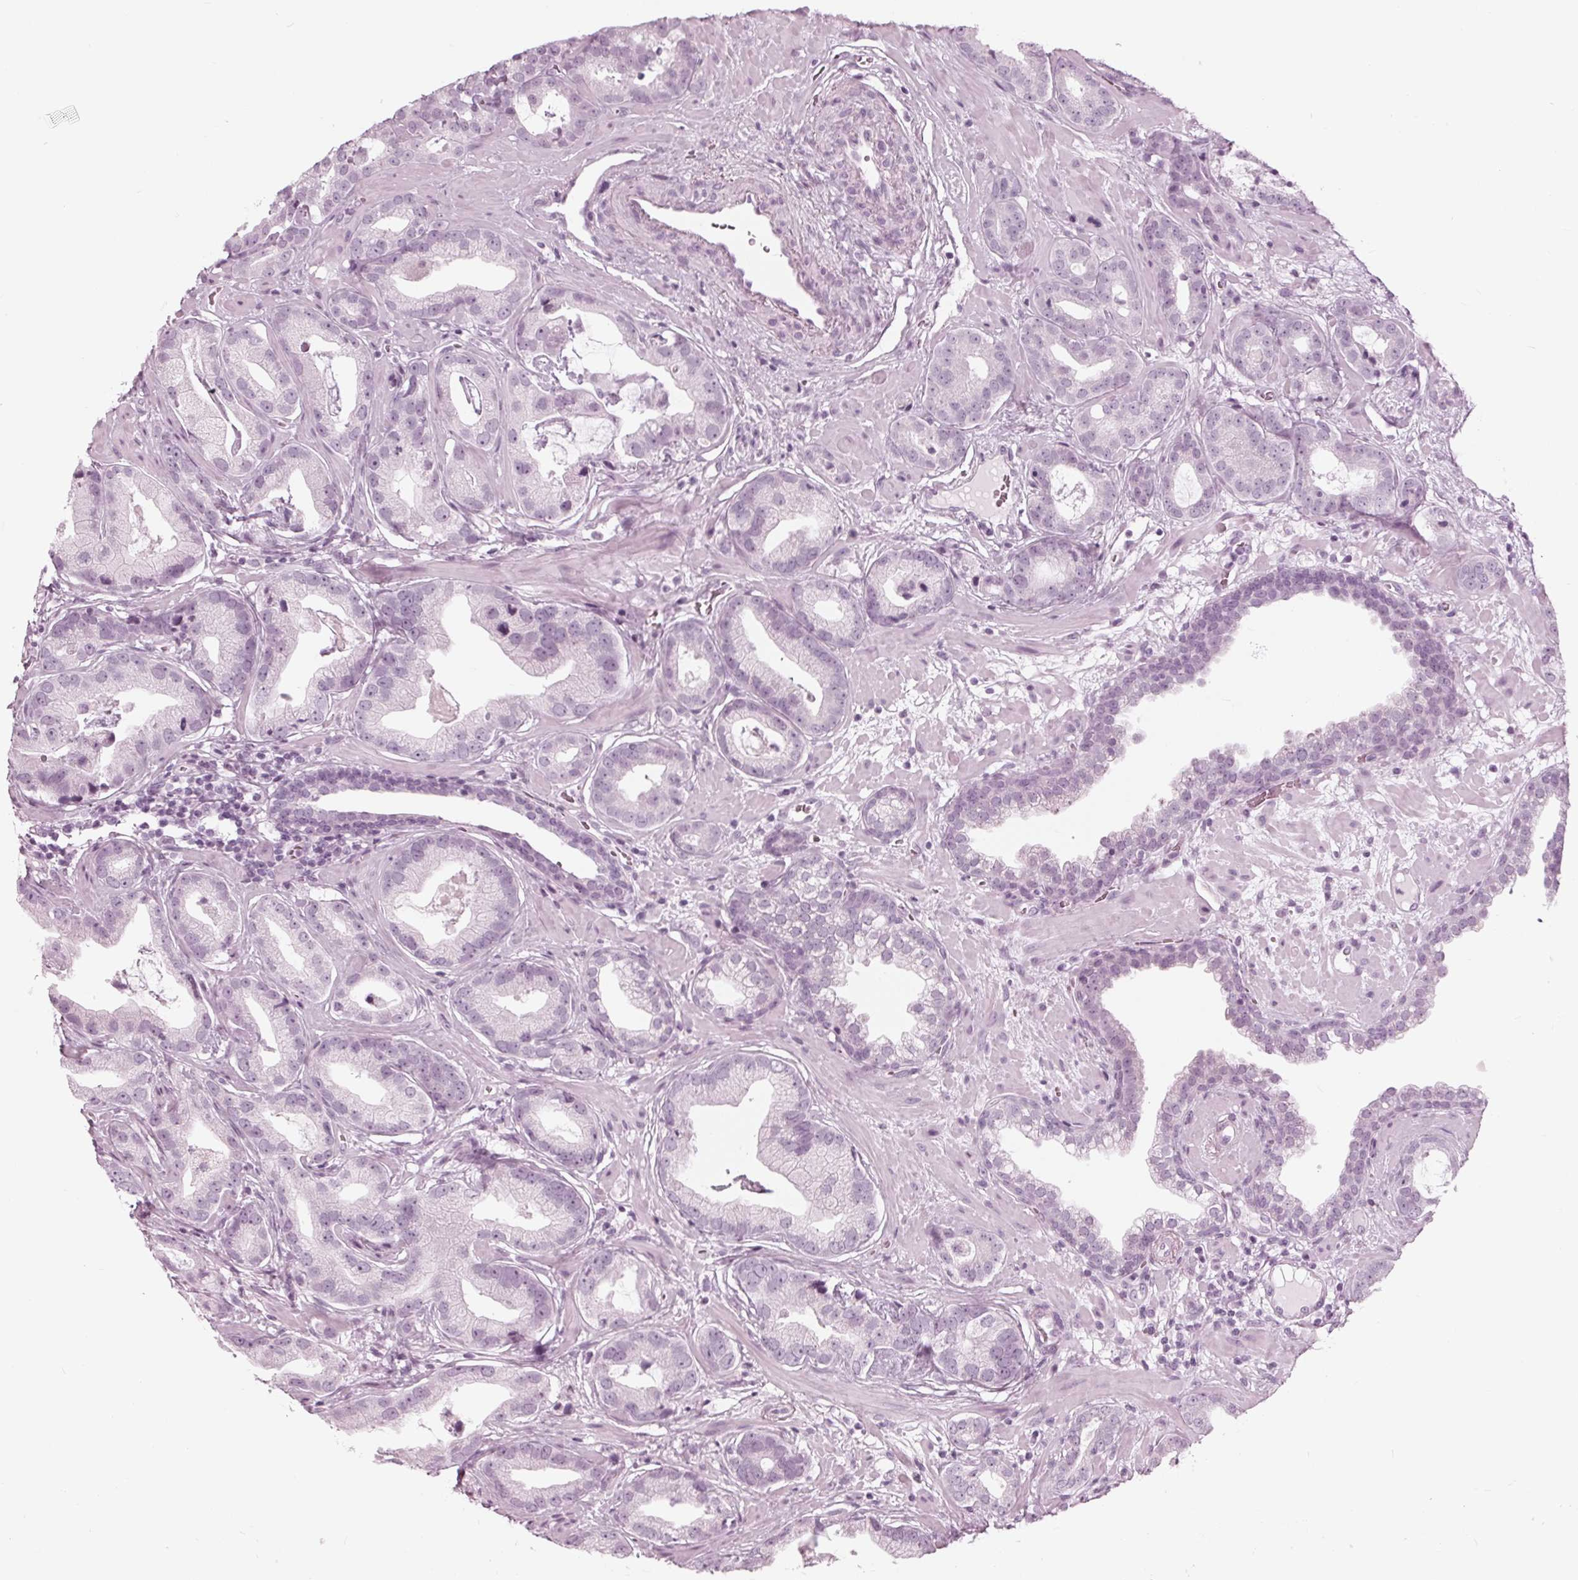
{"staining": {"intensity": "negative", "quantity": "none", "location": "none"}, "tissue": "prostate cancer", "cell_type": "Tumor cells", "image_type": "cancer", "snomed": [{"axis": "morphology", "description": "Adenocarcinoma, Low grade"}, {"axis": "topography", "description": "Prostate"}], "caption": "The micrograph displays no staining of tumor cells in prostate cancer.", "gene": "KRT28", "patient": {"sex": "male", "age": 62}}